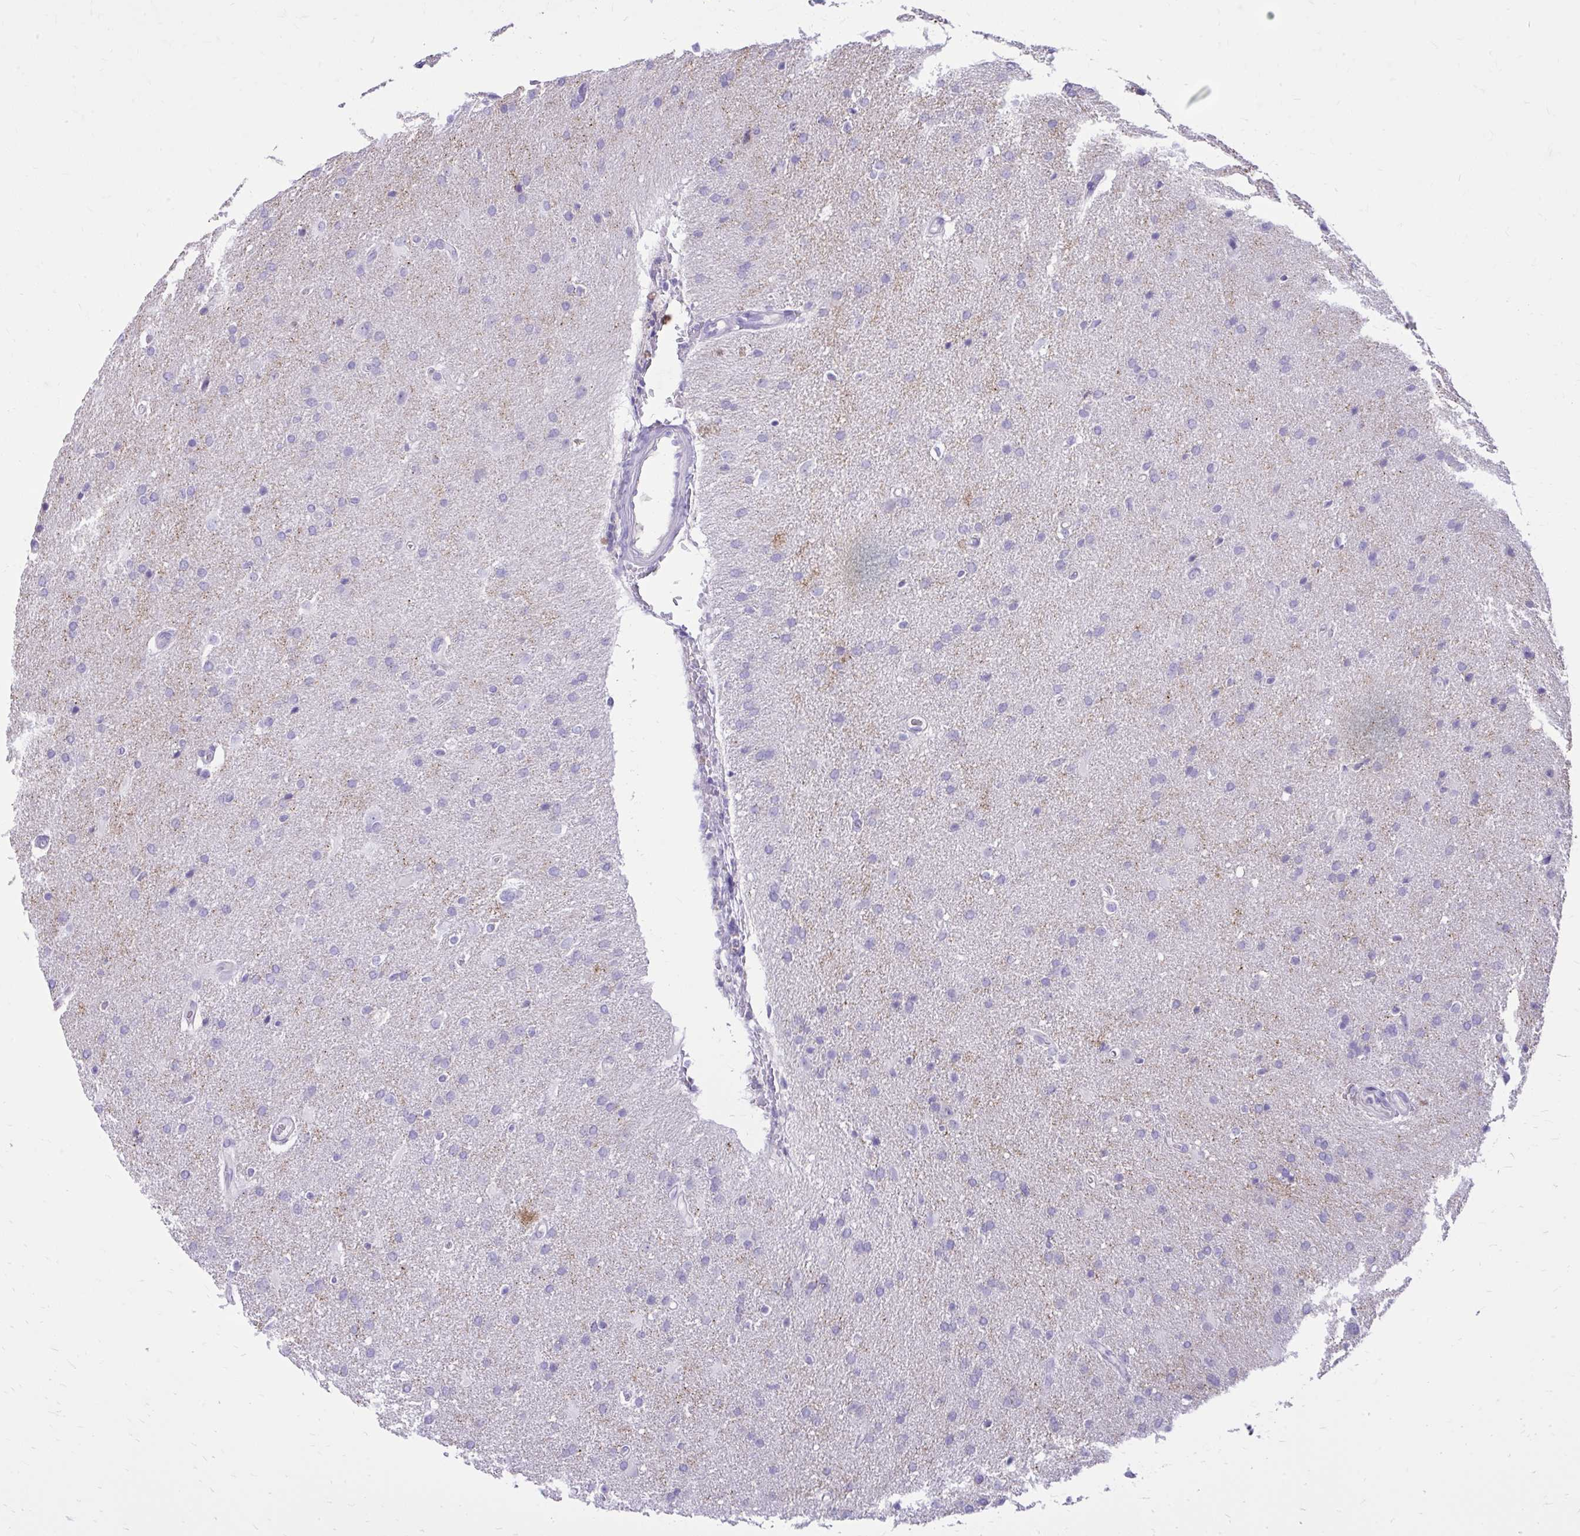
{"staining": {"intensity": "negative", "quantity": "none", "location": "none"}, "tissue": "glioma", "cell_type": "Tumor cells", "image_type": "cancer", "snomed": [{"axis": "morphology", "description": "Glioma, malignant, High grade"}, {"axis": "topography", "description": "Brain"}], "caption": "This is an immunohistochemistry (IHC) image of human malignant glioma (high-grade). There is no positivity in tumor cells.", "gene": "NNMT", "patient": {"sex": "male", "age": 56}}